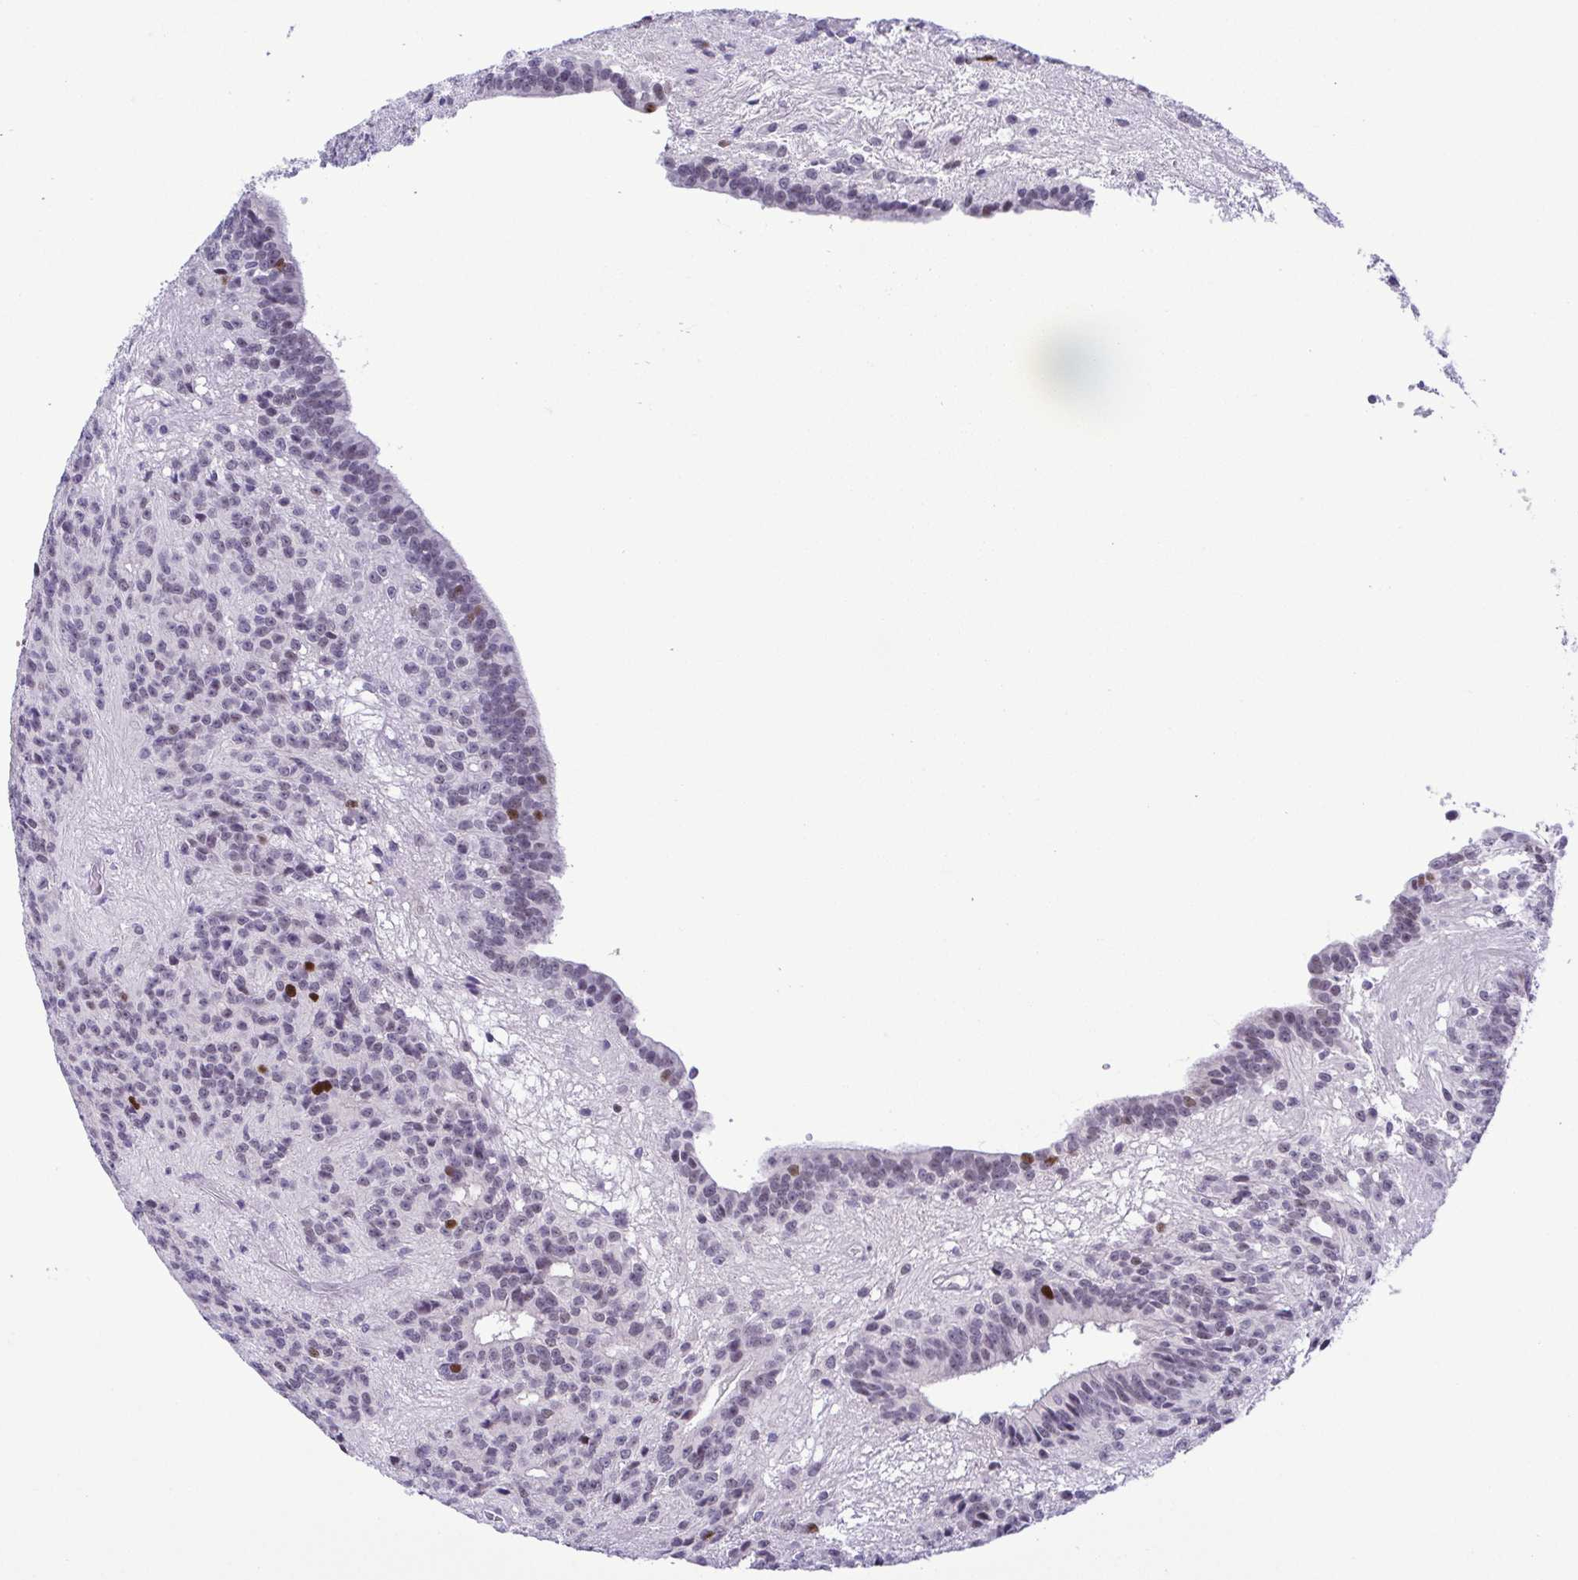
{"staining": {"intensity": "negative", "quantity": "none", "location": "none"}, "tissue": "glioma", "cell_type": "Tumor cells", "image_type": "cancer", "snomed": [{"axis": "morphology", "description": "Glioma, malignant, Low grade"}, {"axis": "topography", "description": "Brain"}], "caption": "Tumor cells show no significant staining in low-grade glioma (malignant).", "gene": "TIPIN", "patient": {"sex": "male", "age": 31}}